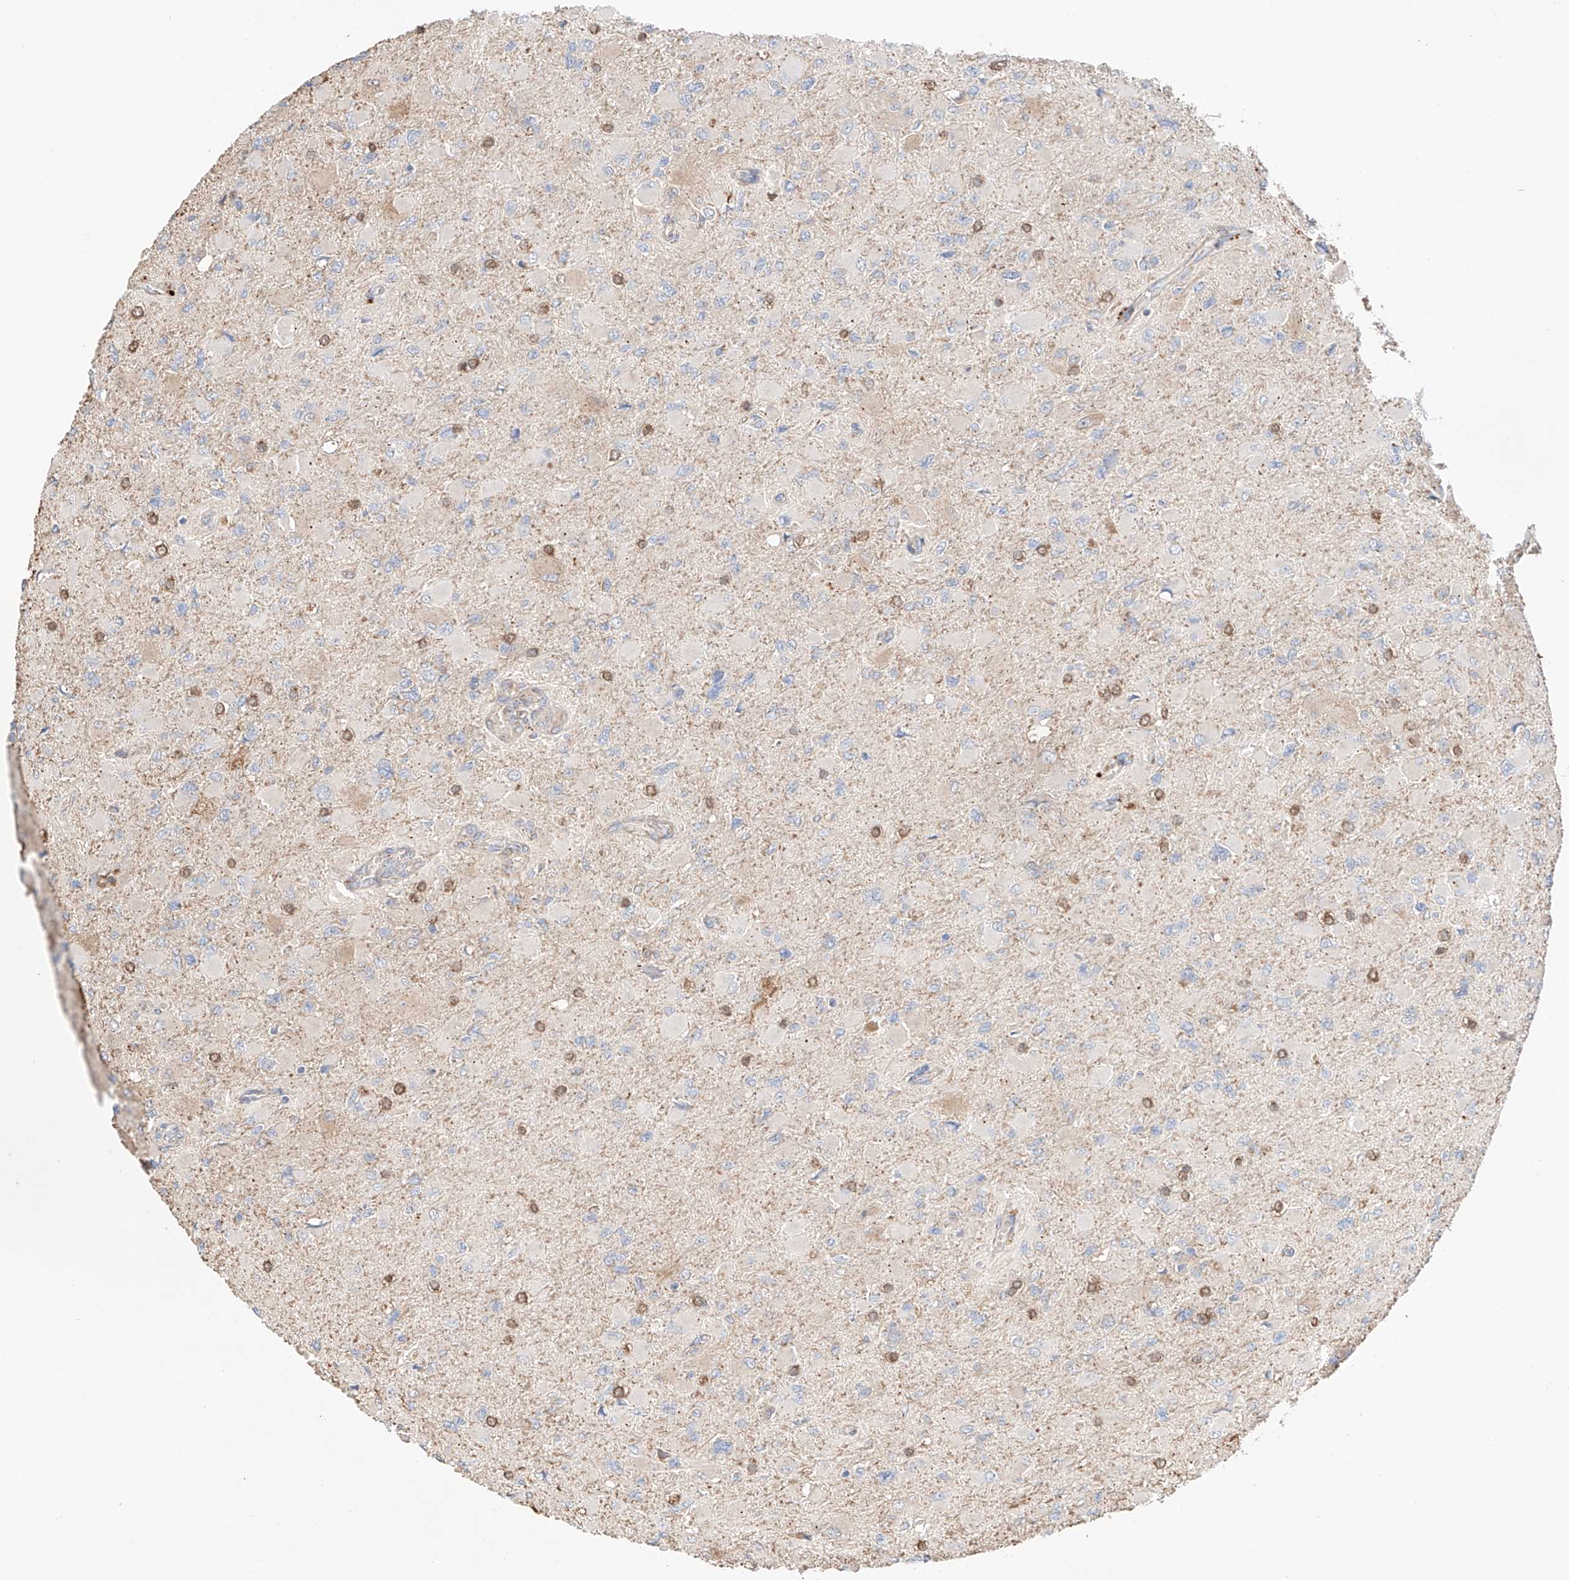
{"staining": {"intensity": "negative", "quantity": "none", "location": "none"}, "tissue": "glioma", "cell_type": "Tumor cells", "image_type": "cancer", "snomed": [{"axis": "morphology", "description": "Glioma, malignant, High grade"}, {"axis": "topography", "description": "Cerebral cortex"}], "caption": "IHC micrograph of malignant glioma (high-grade) stained for a protein (brown), which demonstrates no positivity in tumor cells.", "gene": "MOSPD1", "patient": {"sex": "female", "age": 36}}